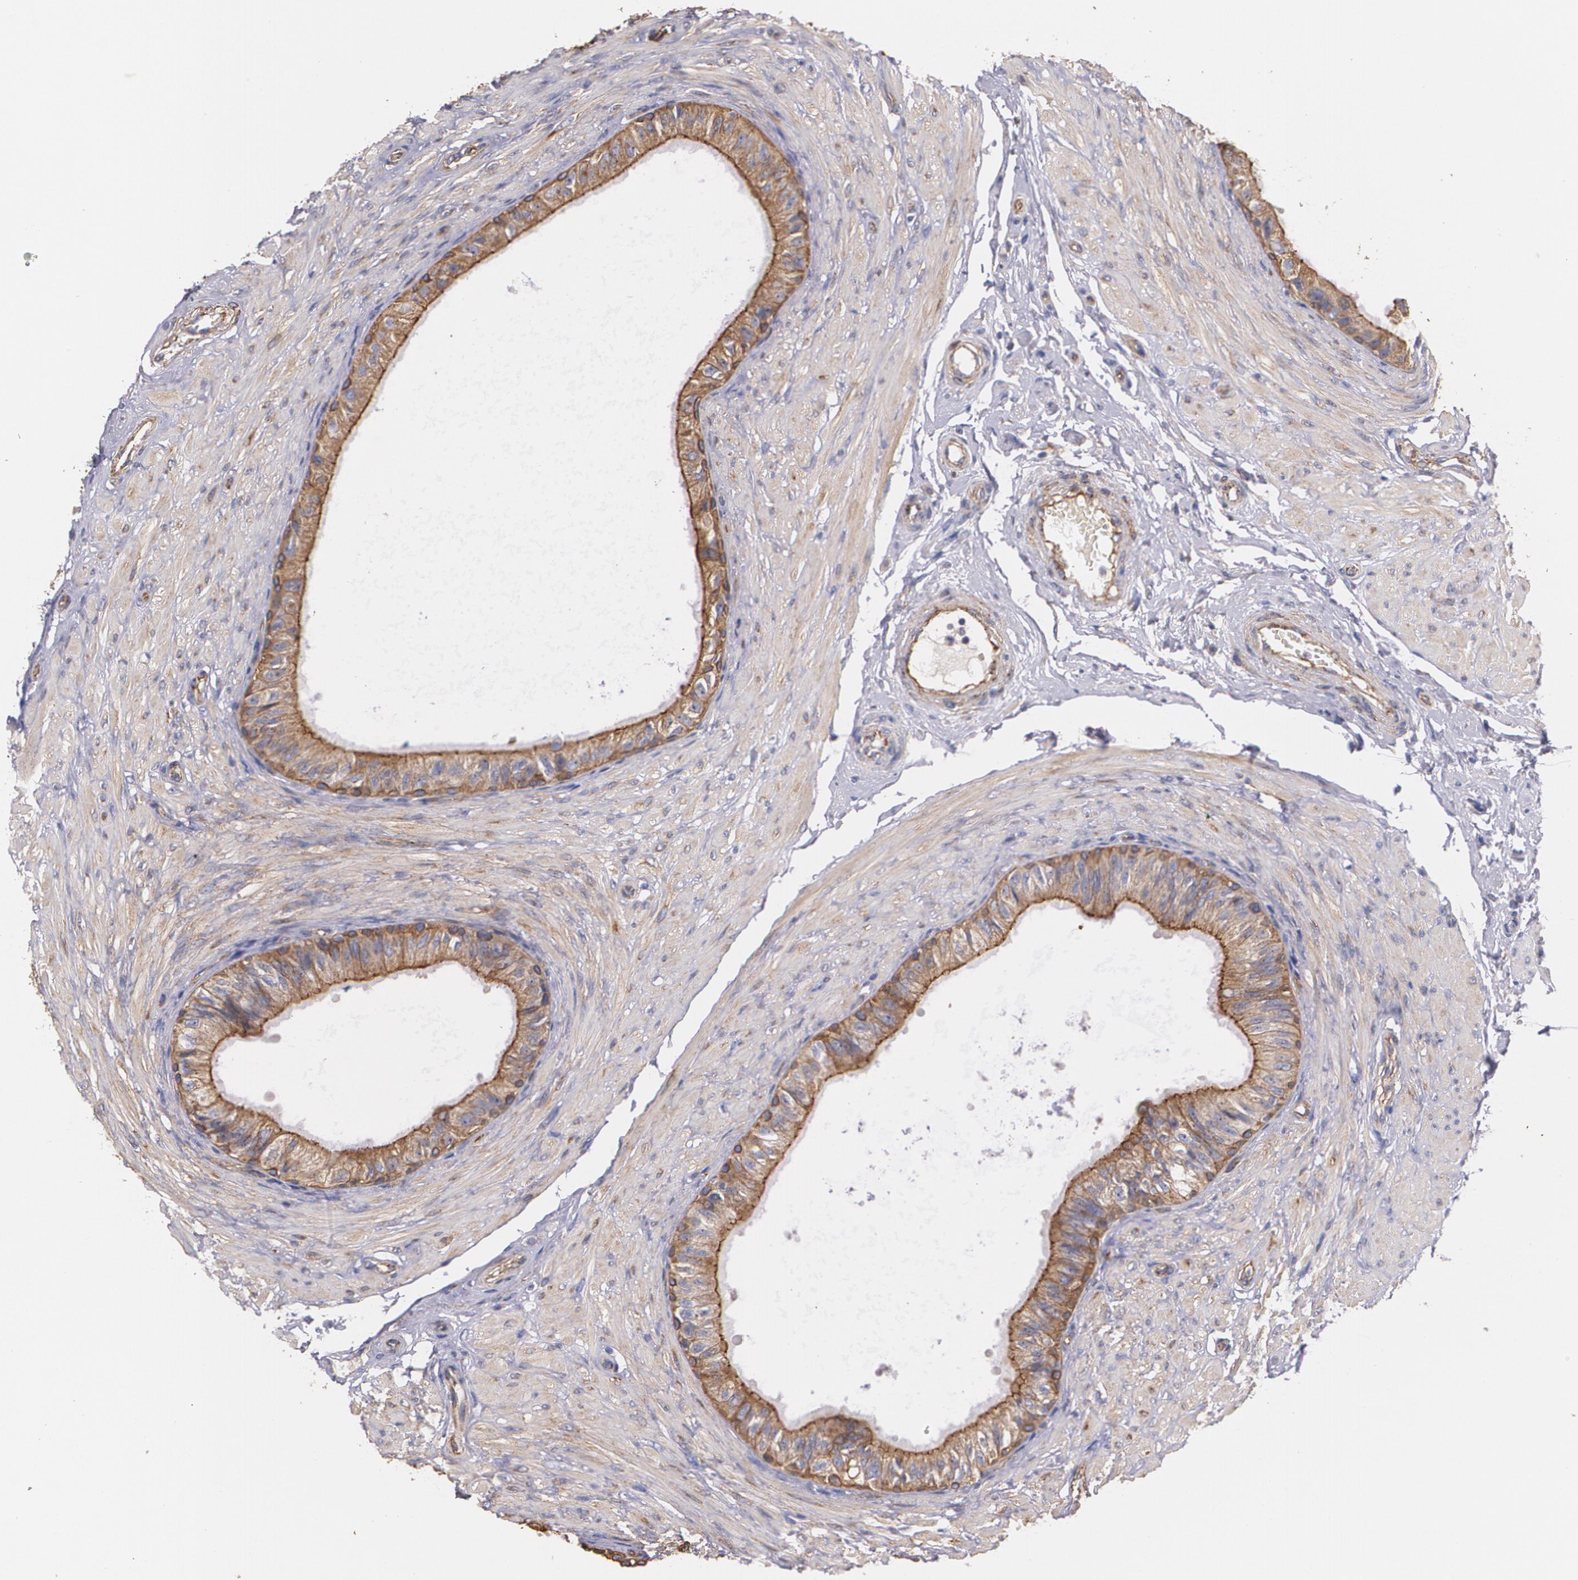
{"staining": {"intensity": "moderate", "quantity": ">75%", "location": "cytoplasmic/membranous"}, "tissue": "epididymis", "cell_type": "Glandular cells", "image_type": "normal", "snomed": [{"axis": "morphology", "description": "Normal tissue, NOS"}, {"axis": "topography", "description": "Epididymis"}], "caption": "Epididymis stained for a protein exhibits moderate cytoplasmic/membranous positivity in glandular cells.", "gene": "TJP1", "patient": {"sex": "male", "age": 68}}